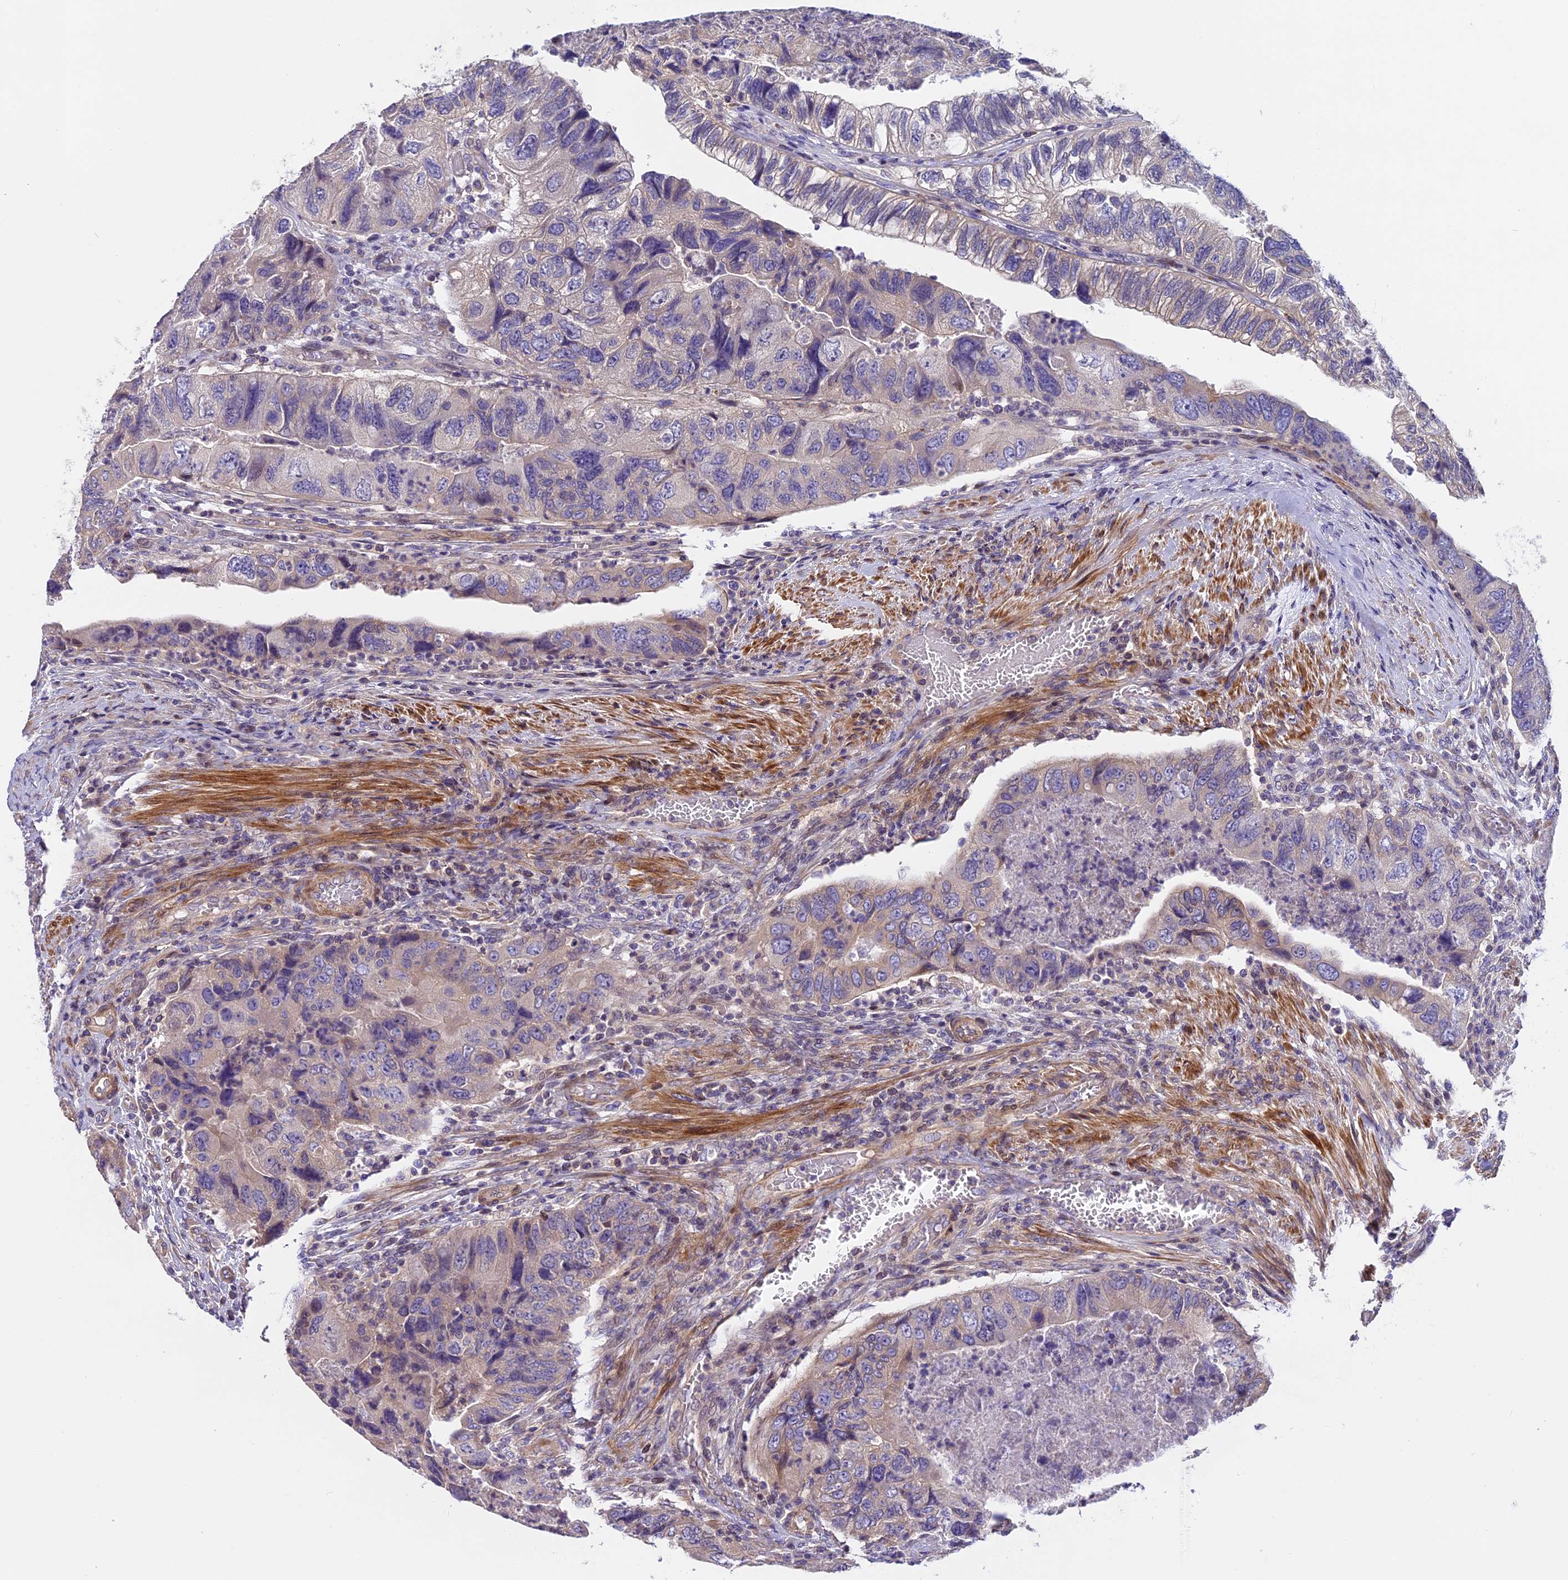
{"staining": {"intensity": "weak", "quantity": "<25%", "location": "cytoplasmic/membranous"}, "tissue": "colorectal cancer", "cell_type": "Tumor cells", "image_type": "cancer", "snomed": [{"axis": "morphology", "description": "Adenocarcinoma, NOS"}, {"axis": "topography", "description": "Rectum"}], "caption": "Colorectal cancer was stained to show a protein in brown. There is no significant staining in tumor cells. (Immunohistochemistry (ihc), brightfield microscopy, high magnification).", "gene": "FAM98C", "patient": {"sex": "male", "age": 63}}